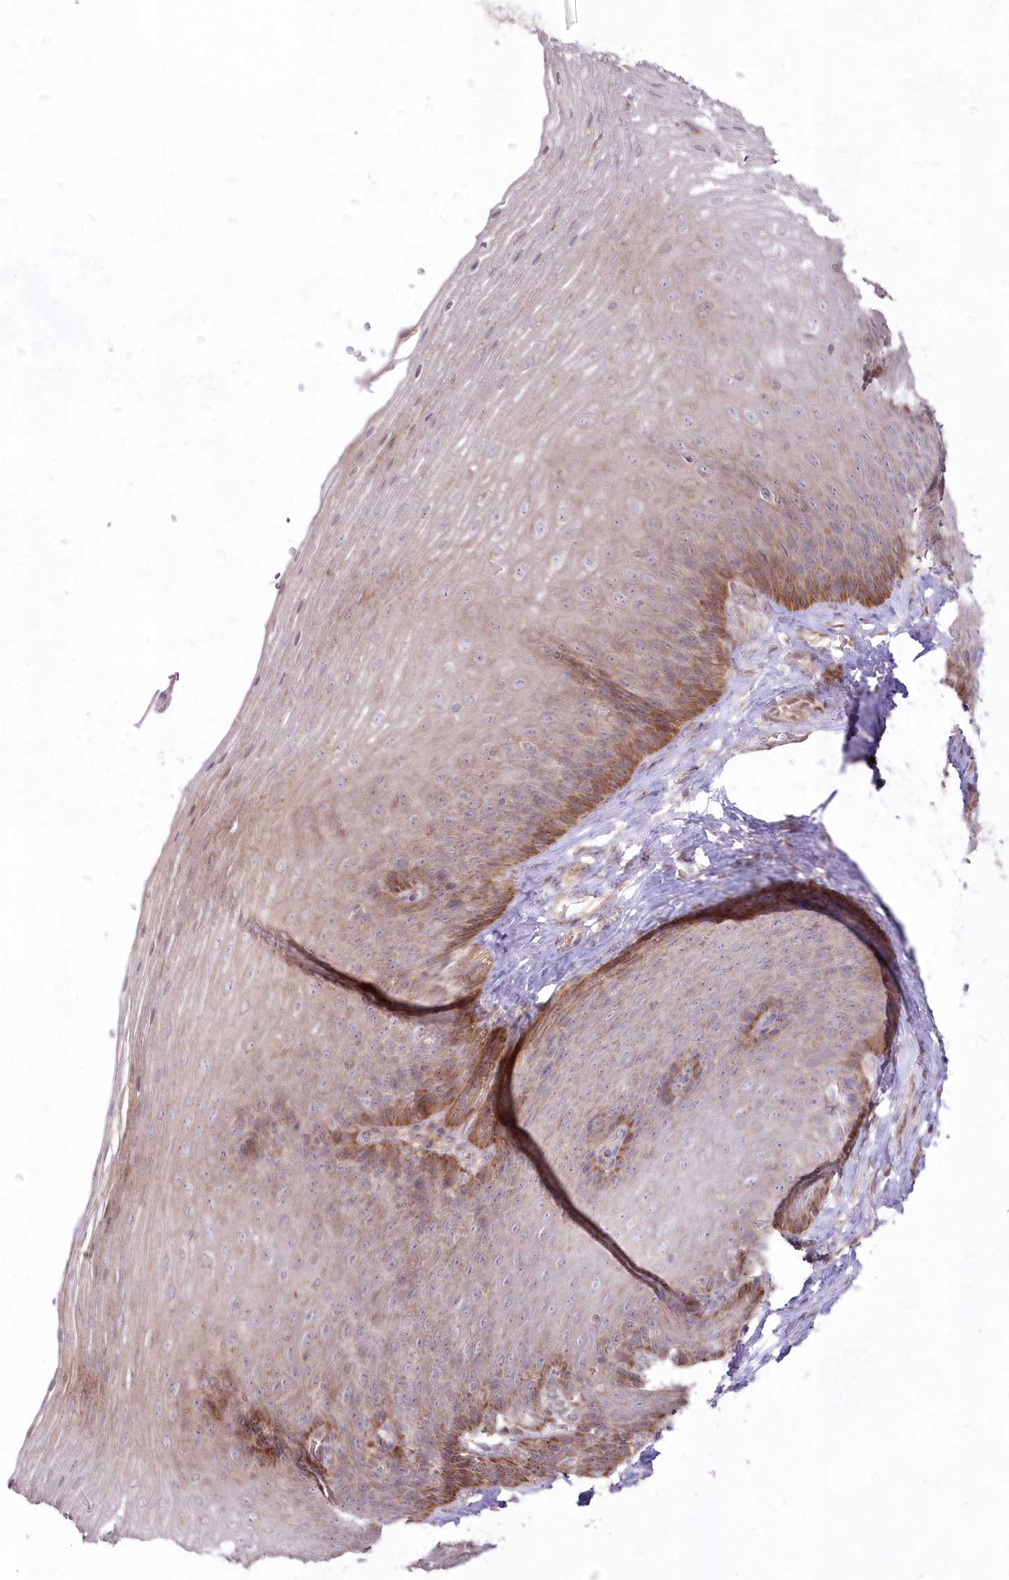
{"staining": {"intensity": "moderate", "quantity": "25%-75%", "location": "cytoplasmic/membranous"}, "tissue": "esophagus", "cell_type": "Squamous epithelial cells", "image_type": "normal", "snomed": [{"axis": "morphology", "description": "Normal tissue, NOS"}, {"axis": "topography", "description": "Esophagus"}], "caption": "Unremarkable esophagus exhibits moderate cytoplasmic/membranous positivity in about 25%-75% of squamous epithelial cells, visualized by immunohistochemistry.", "gene": "IMPA1", "patient": {"sex": "female", "age": 66}}